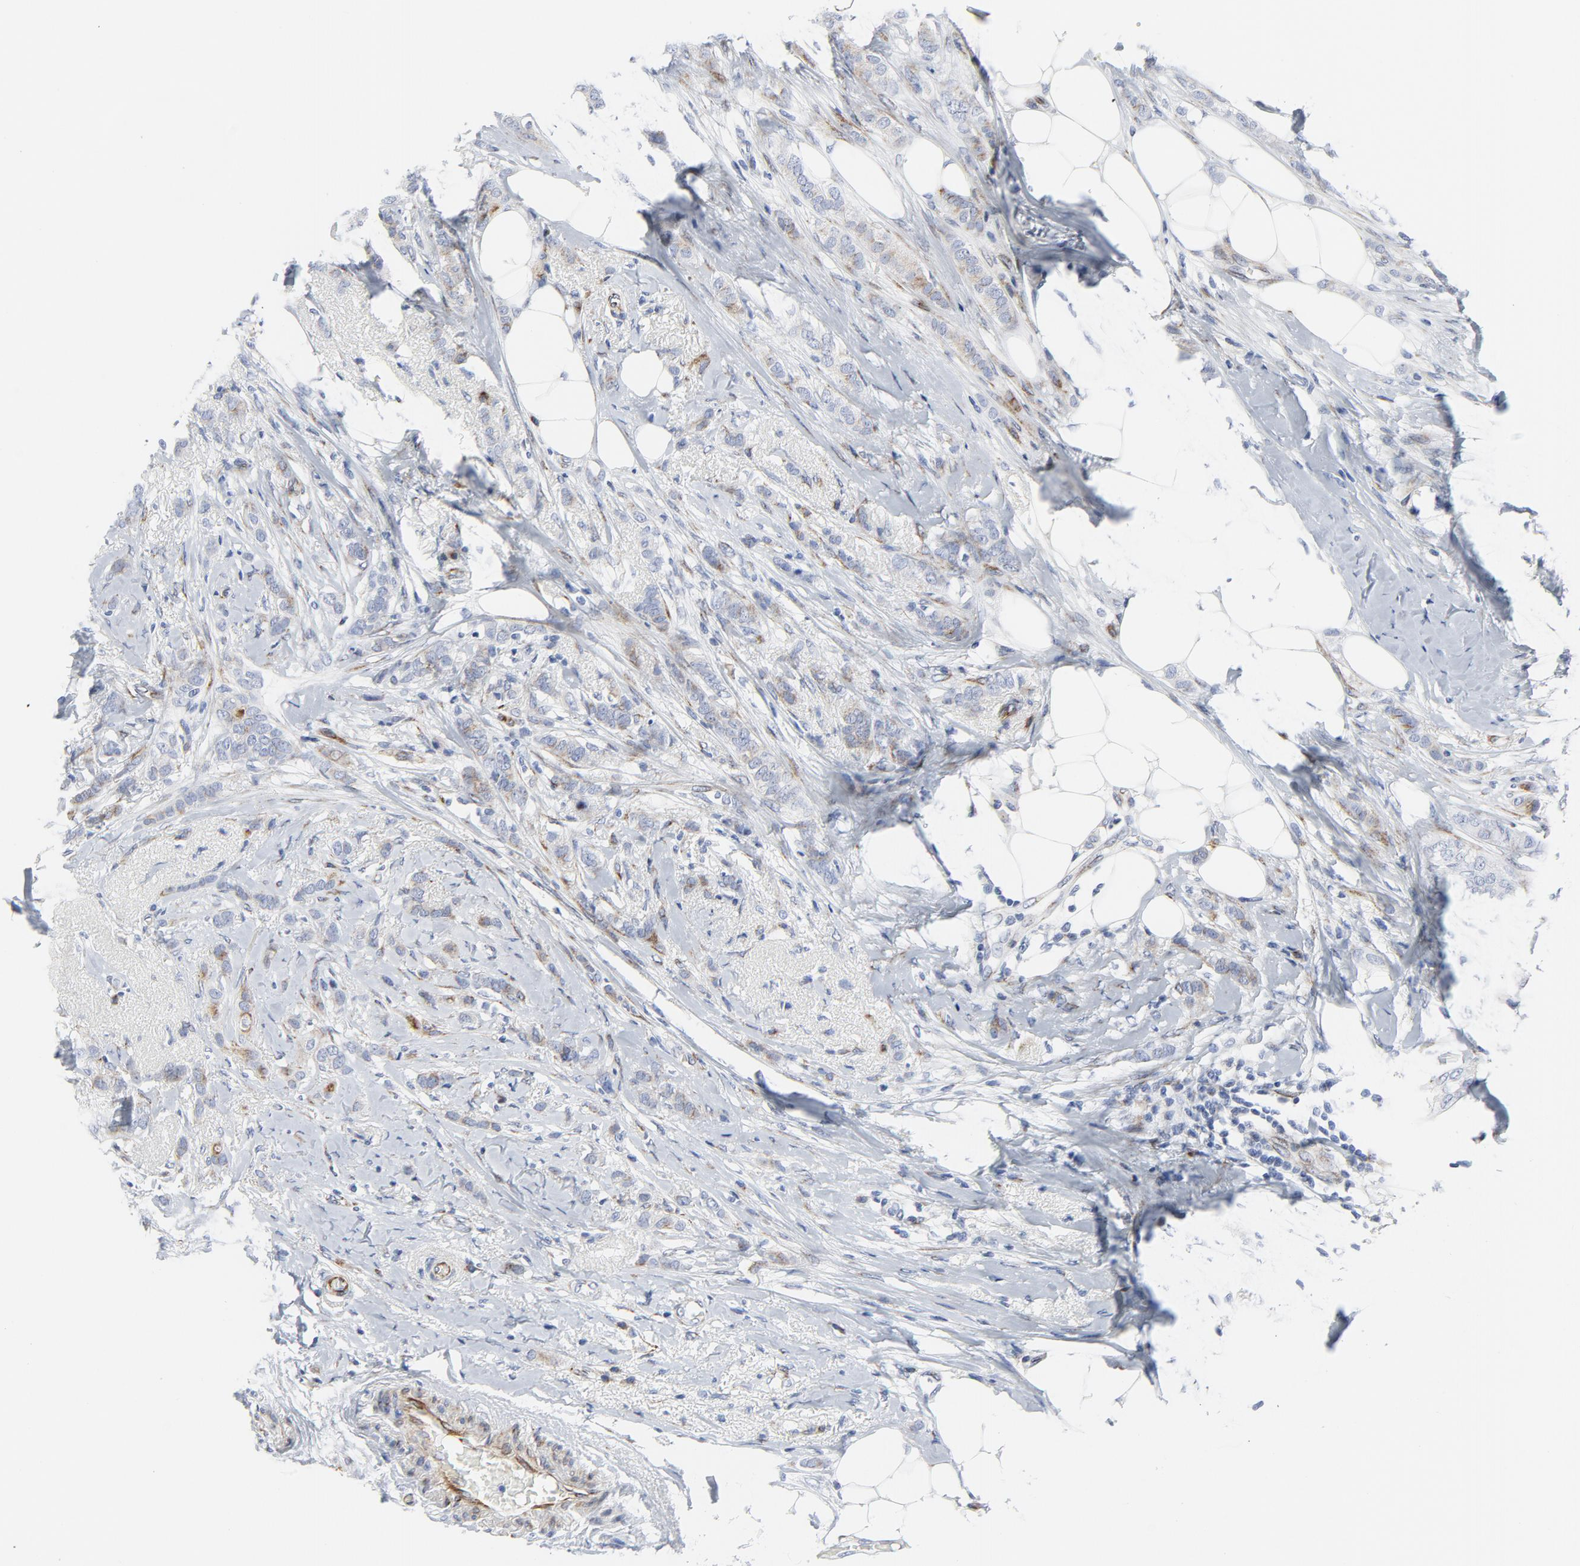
{"staining": {"intensity": "weak", "quantity": "<25%", "location": "cytoplasmic/membranous"}, "tissue": "breast cancer", "cell_type": "Tumor cells", "image_type": "cancer", "snomed": [{"axis": "morphology", "description": "Lobular carcinoma"}, {"axis": "topography", "description": "Breast"}], "caption": "This is an immunohistochemistry (IHC) photomicrograph of human breast cancer. There is no positivity in tumor cells.", "gene": "TUBB1", "patient": {"sex": "female", "age": 55}}